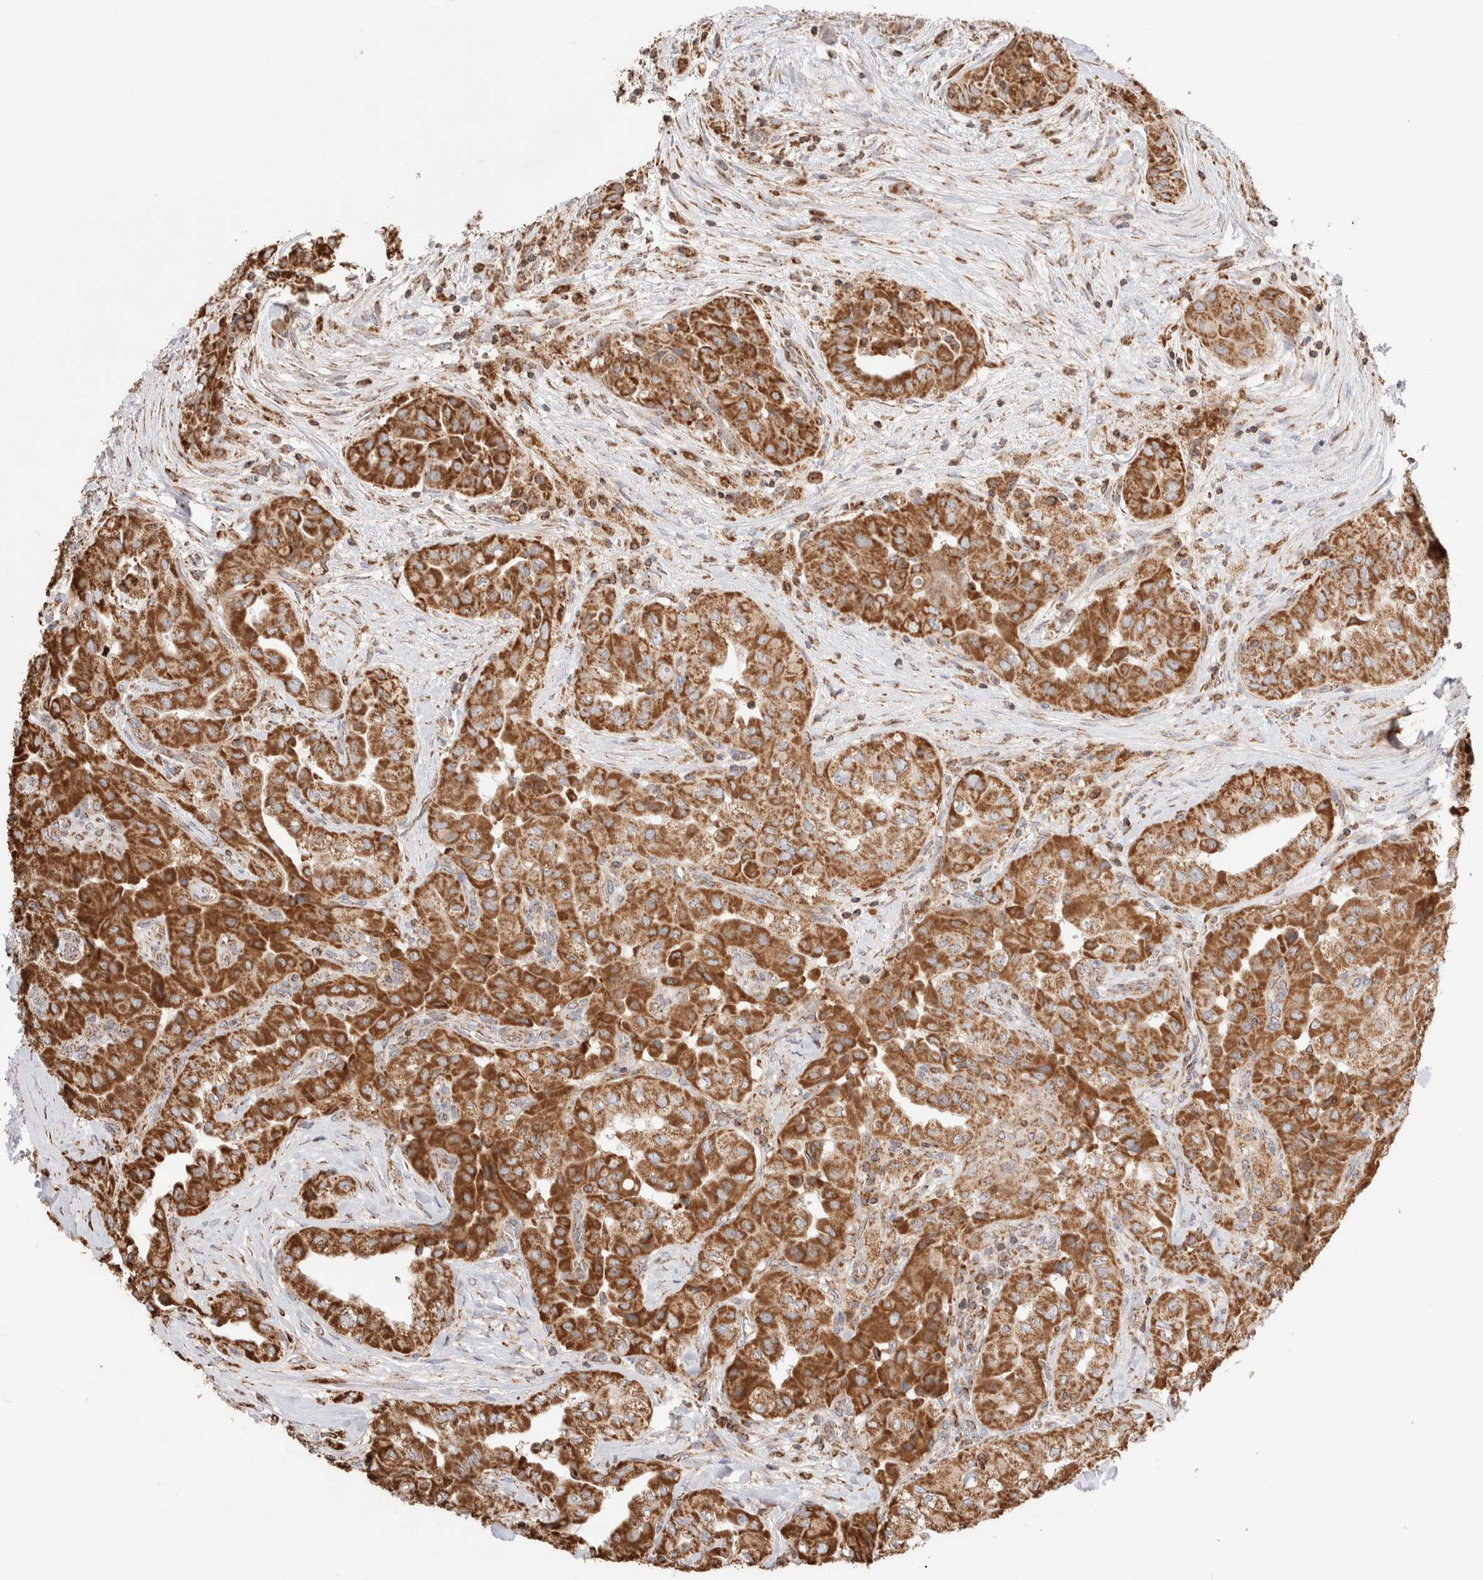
{"staining": {"intensity": "strong", "quantity": ">75%", "location": "cytoplasmic/membranous"}, "tissue": "thyroid cancer", "cell_type": "Tumor cells", "image_type": "cancer", "snomed": [{"axis": "morphology", "description": "Papillary adenocarcinoma, NOS"}, {"axis": "topography", "description": "Thyroid gland"}], "caption": "High-magnification brightfield microscopy of papillary adenocarcinoma (thyroid) stained with DAB (3,3'-diaminobenzidine) (brown) and counterstained with hematoxylin (blue). tumor cells exhibit strong cytoplasmic/membranous staining is present in approximately>75% of cells.", "gene": "TMPPE", "patient": {"sex": "female", "age": 59}}